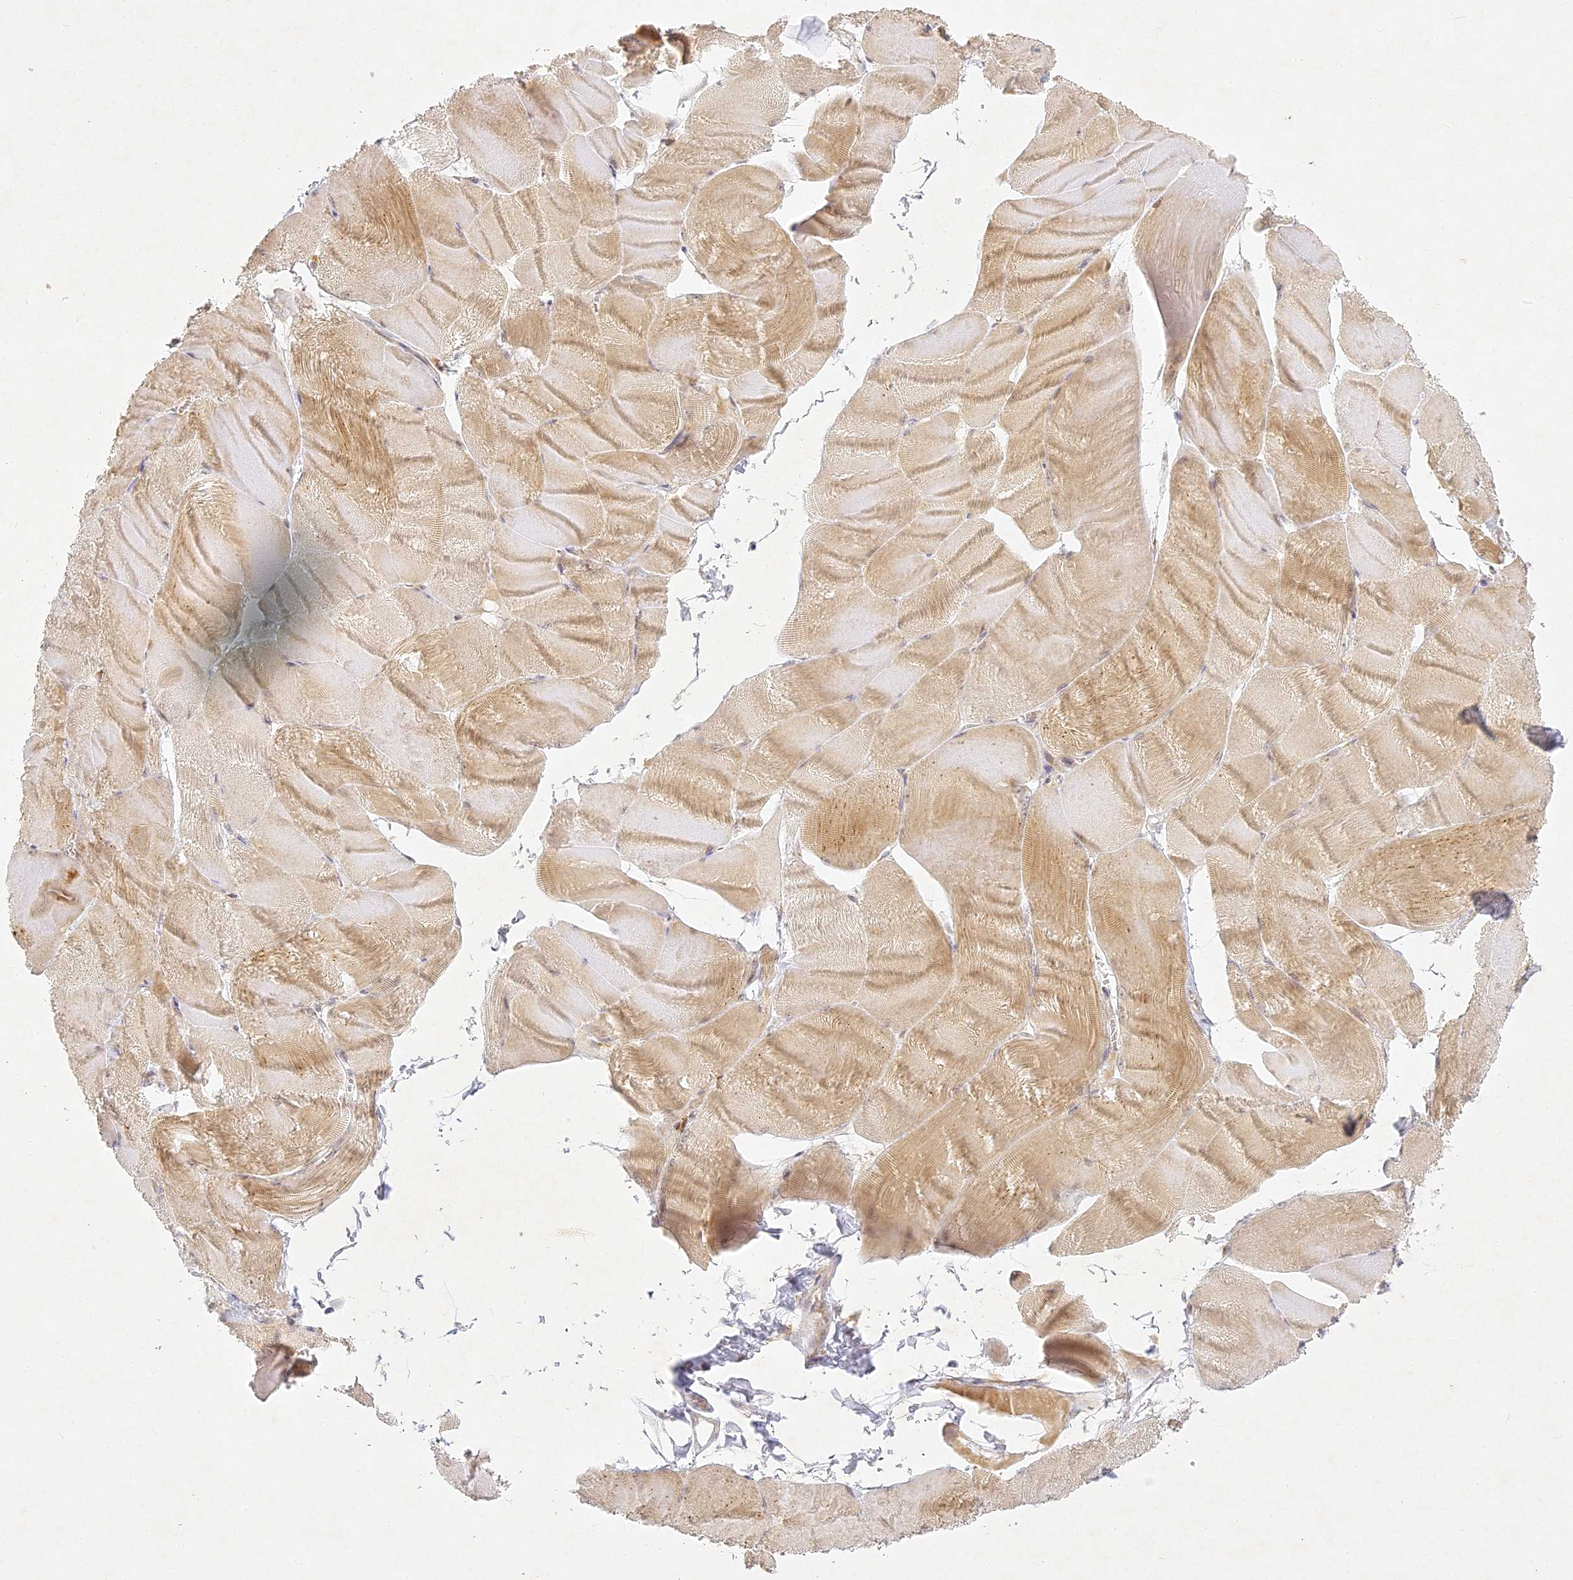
{"staining": {"intensity": "moderate", "quantity": ">75%", "location": "cytoplasmic/membranous,nuclear"}, "tissue": "skeletal muscle", "cell_type": "Myocytes", "image_type": "normal", "snomed": [{"axis": "morphology", "description": "Normal tissue, NOS"}, {"axis": "morphology", "description": "Basal cell carcinoma"}, {"axis": "topography", "description": "Skeletal muscle"}], "caption": "Immunohistochemical staining of benign human skeletal muscle shows medium levels of moderate cytoplasmic/membranous,nuclear positivity in about >75% of myocytes.", "gene": "SLC30A5", "patient": {"sex": "female", "age": 64}}